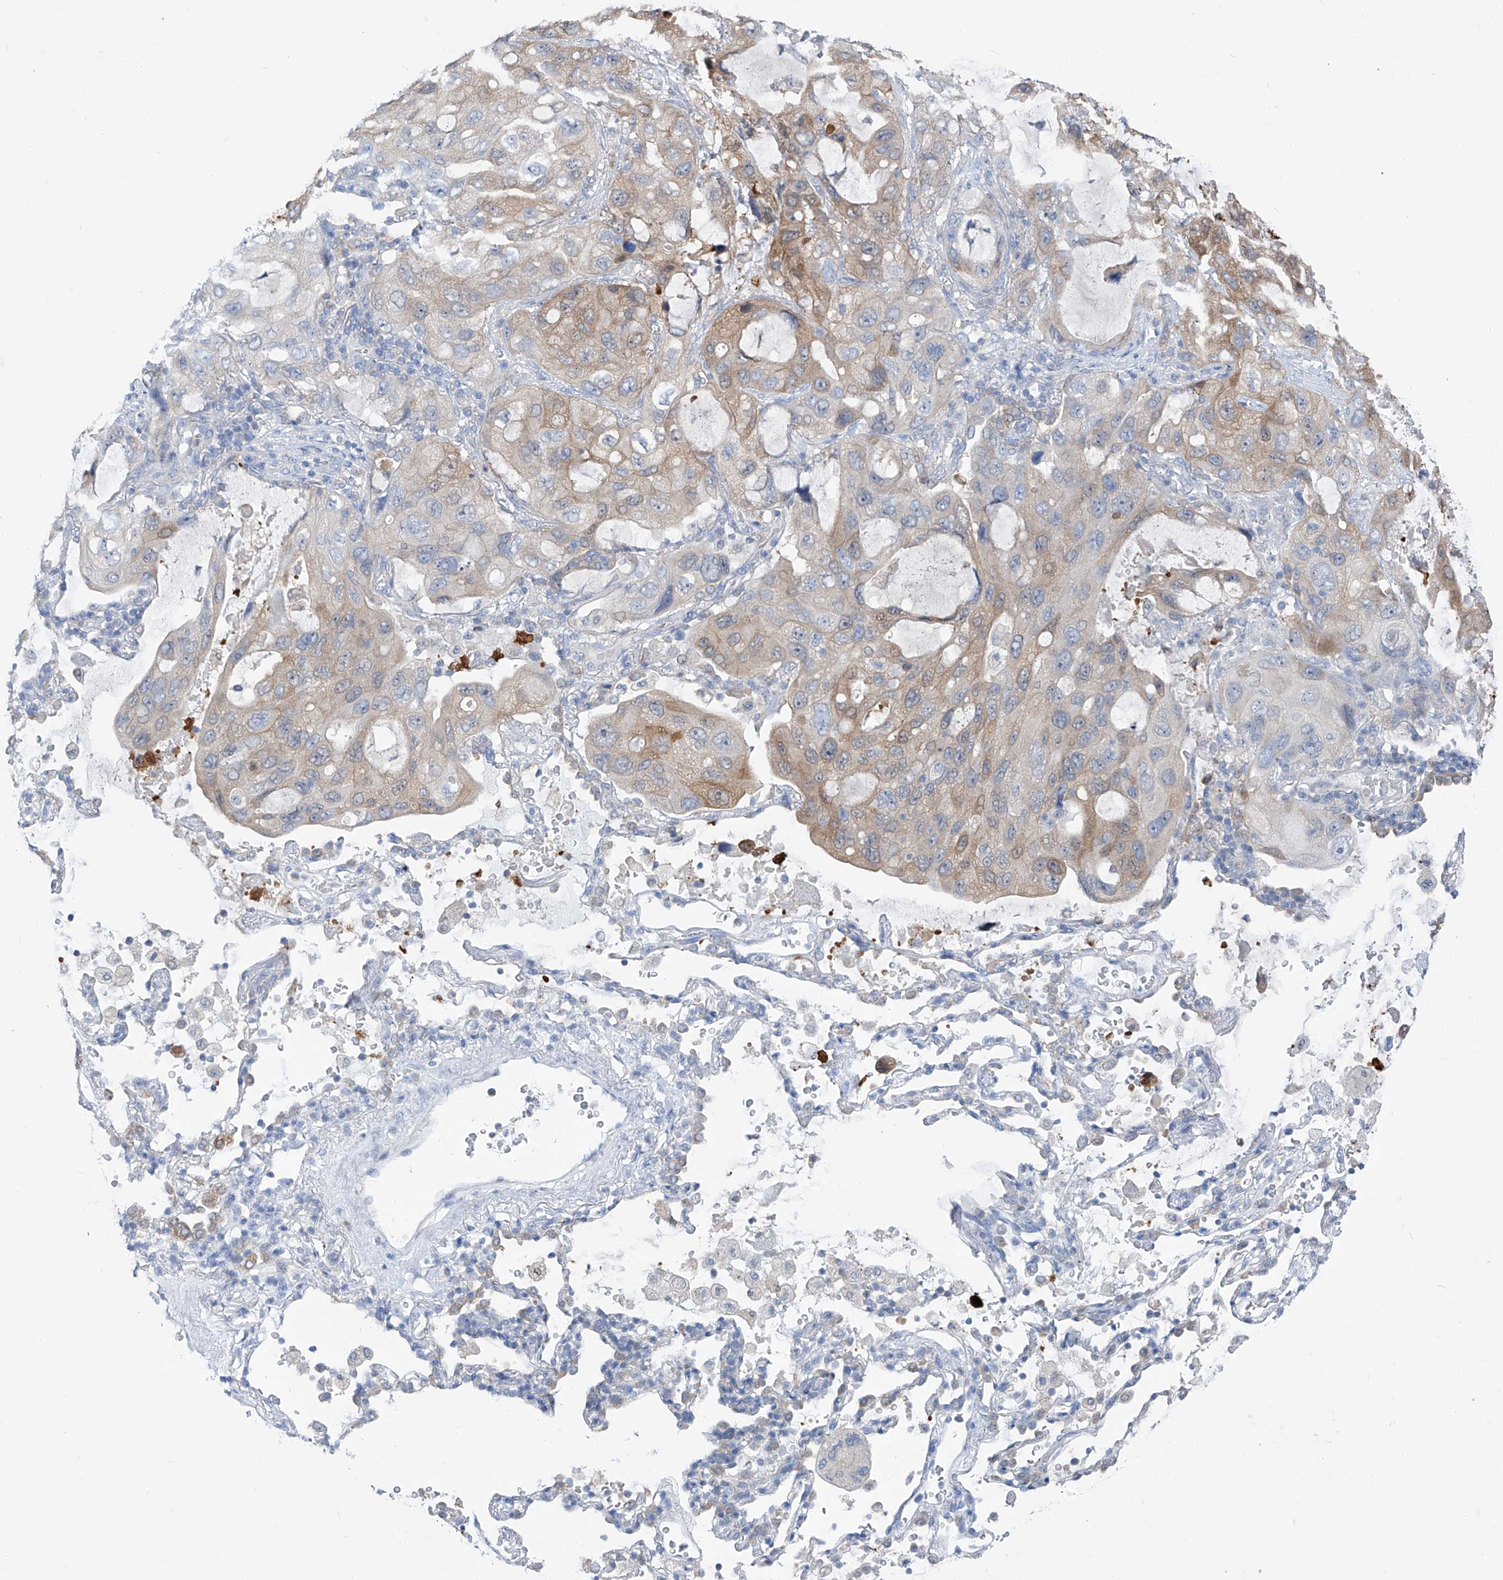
{"staining": {"intensity": "moderate", "quantity": "<25%", "location": "cytoplasmic/membranous"}, "tissue": "lung cancer", "cell_type": "Tumor cells", "image_type": "cancer", "snomed": [{"axis": "morphology", "description": "Squamous cell carcinoma, NOS"}, {"axis": "topography", "description": "Lung"}], "caption": "The histopathology image reveals immunohistochemical staining of lung cancer (squamous cell carcinoma). There is moderate cytoplasmic/membranous expression is seen in approximately <25% of tumor cells.", "gene": "UFL1", "patient": {"sex": "female", "age": 73}}